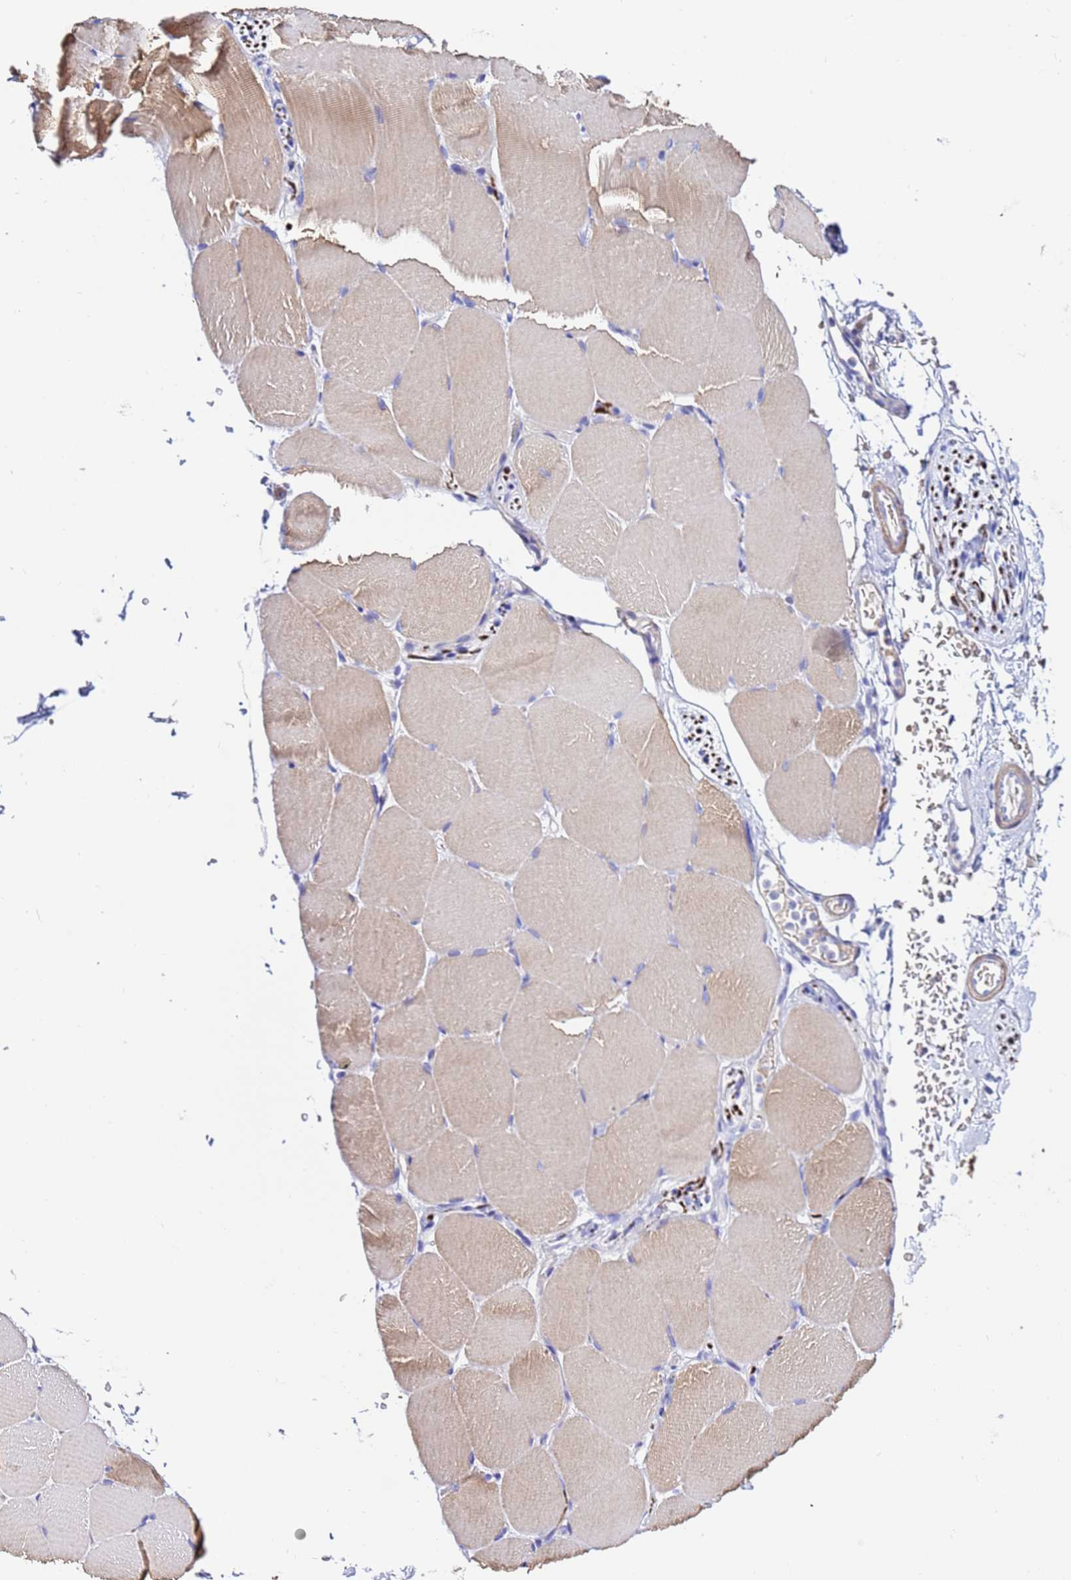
{"staining": {"intensity": "weak", "quantity": "25%-75%", "location": "cytoplasmic/membranous"}, "tissue": "skeletal muscle", "cell_type": "Myocytes", "image_type": "normal", "snomed": [{"axis": "morphology", "description": "Normal tissue, NOS"}, {"axis": "topography", "description": "Skeletal muscle"}, {"axis": "topography", "description": "Parathyroid gland"}], "caption": "Immunohistochemical staining of unremarkable human skeletal muscle demonstrates weak cytoplasmic/membranous protein expression in about 25%-75% of myocytes. The protein of interest is shown in brown color, while the nuclei are stained blue.", "gene": "USP18", "patient": {"sex": "female", "age": 37}}